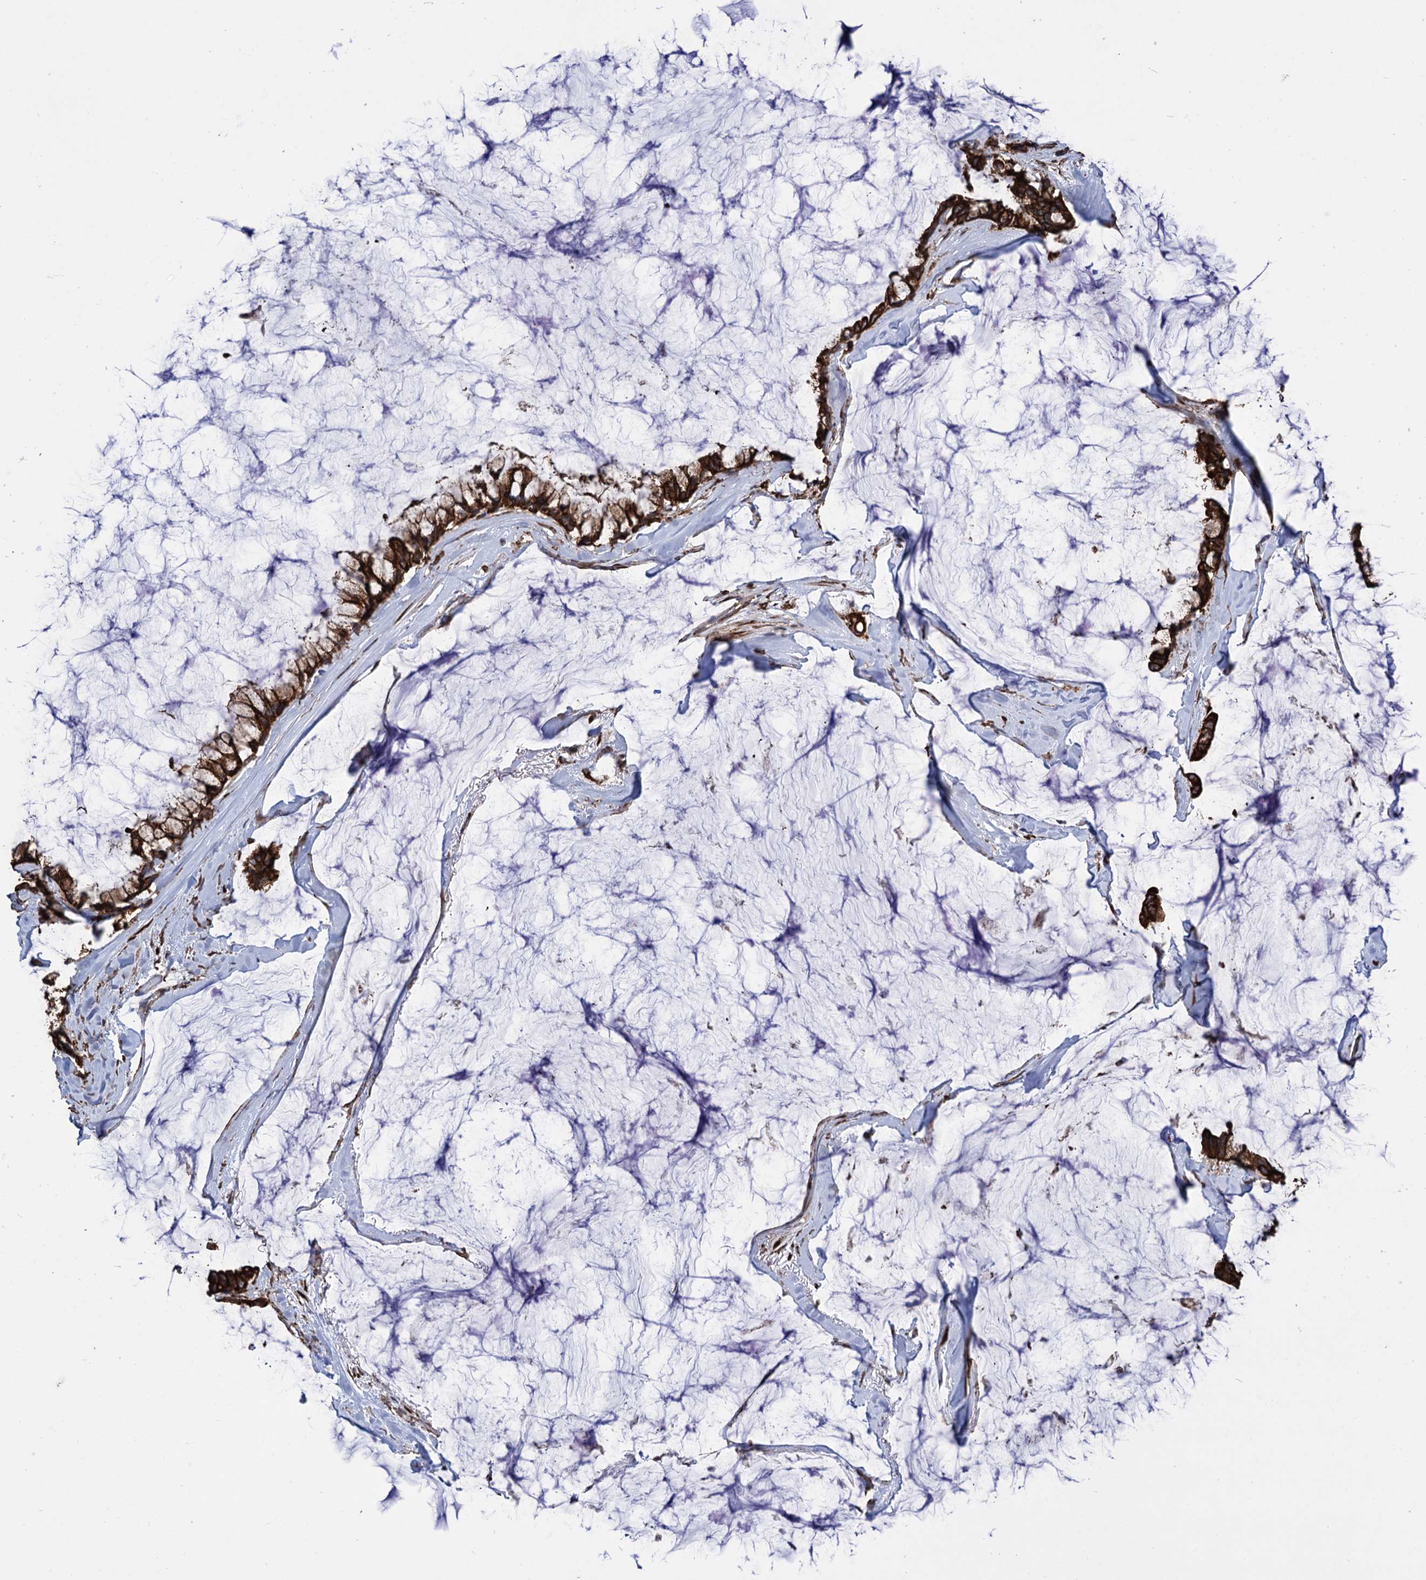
{"staining": {"intensity": "strong", "quantity": ">75%", "location": "cytoplasmic/membranous"}, "tissue": "ovarian cancer", "cell_type": "Tumor cells", "image_type": "cancer", "snomed": [{"axis": "morphology", "description": "Cystadenocarcinoma, mucinous, NOS"}, {"axis": "topography", "description": "Ovary"}], "caption": "A brown stain highlights strong cytoplasmic/membranous positivity of a protein in human ovarian cancer tumor cells.", "gene": "CDAN1", "patient": {"sex": "female", "age": 39}}